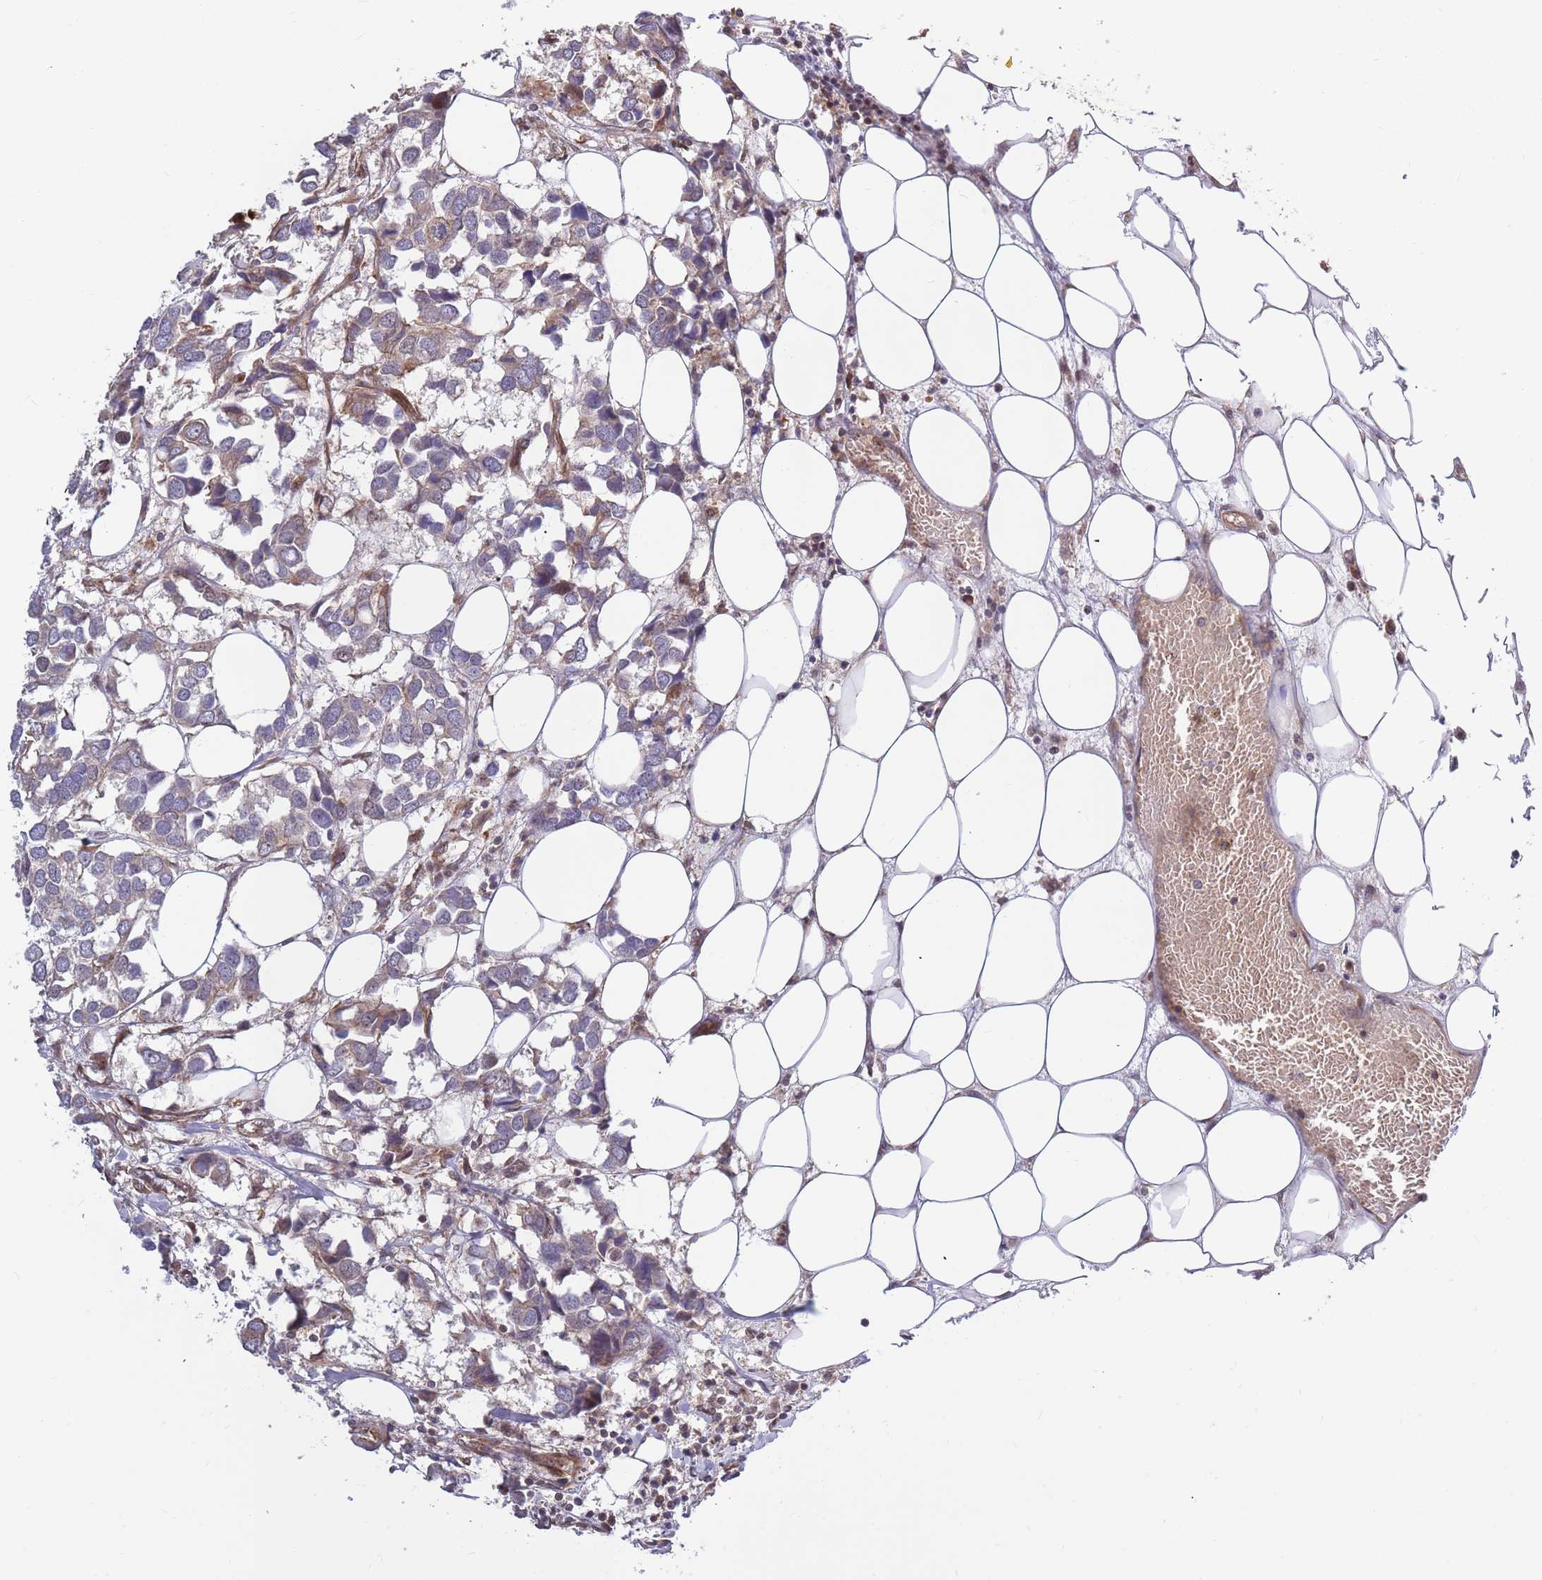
{"staining": {"intensity": "weak", "quantity": "<25%", "location": "cytoplasmic/membranous"}, "tissue": "breast cancer", "cell_type": "Tumor cells", "image_type": "cancer", "snomed": [{"axis": "morphology", "description": "Duct carcinoma"}, {"axis": "topography", "description": "Breast"}], "caption": "High magnification brightfield microscopy of intraductal carcinoma (breast) stained with DAB (3,3'-diaminobenzidine) (brown) and counterstained with hematoxylin (blue): tumor cells show no significant expression.", "gene": "HAUS3", "patient": {"sex": "female", "age": 83}}